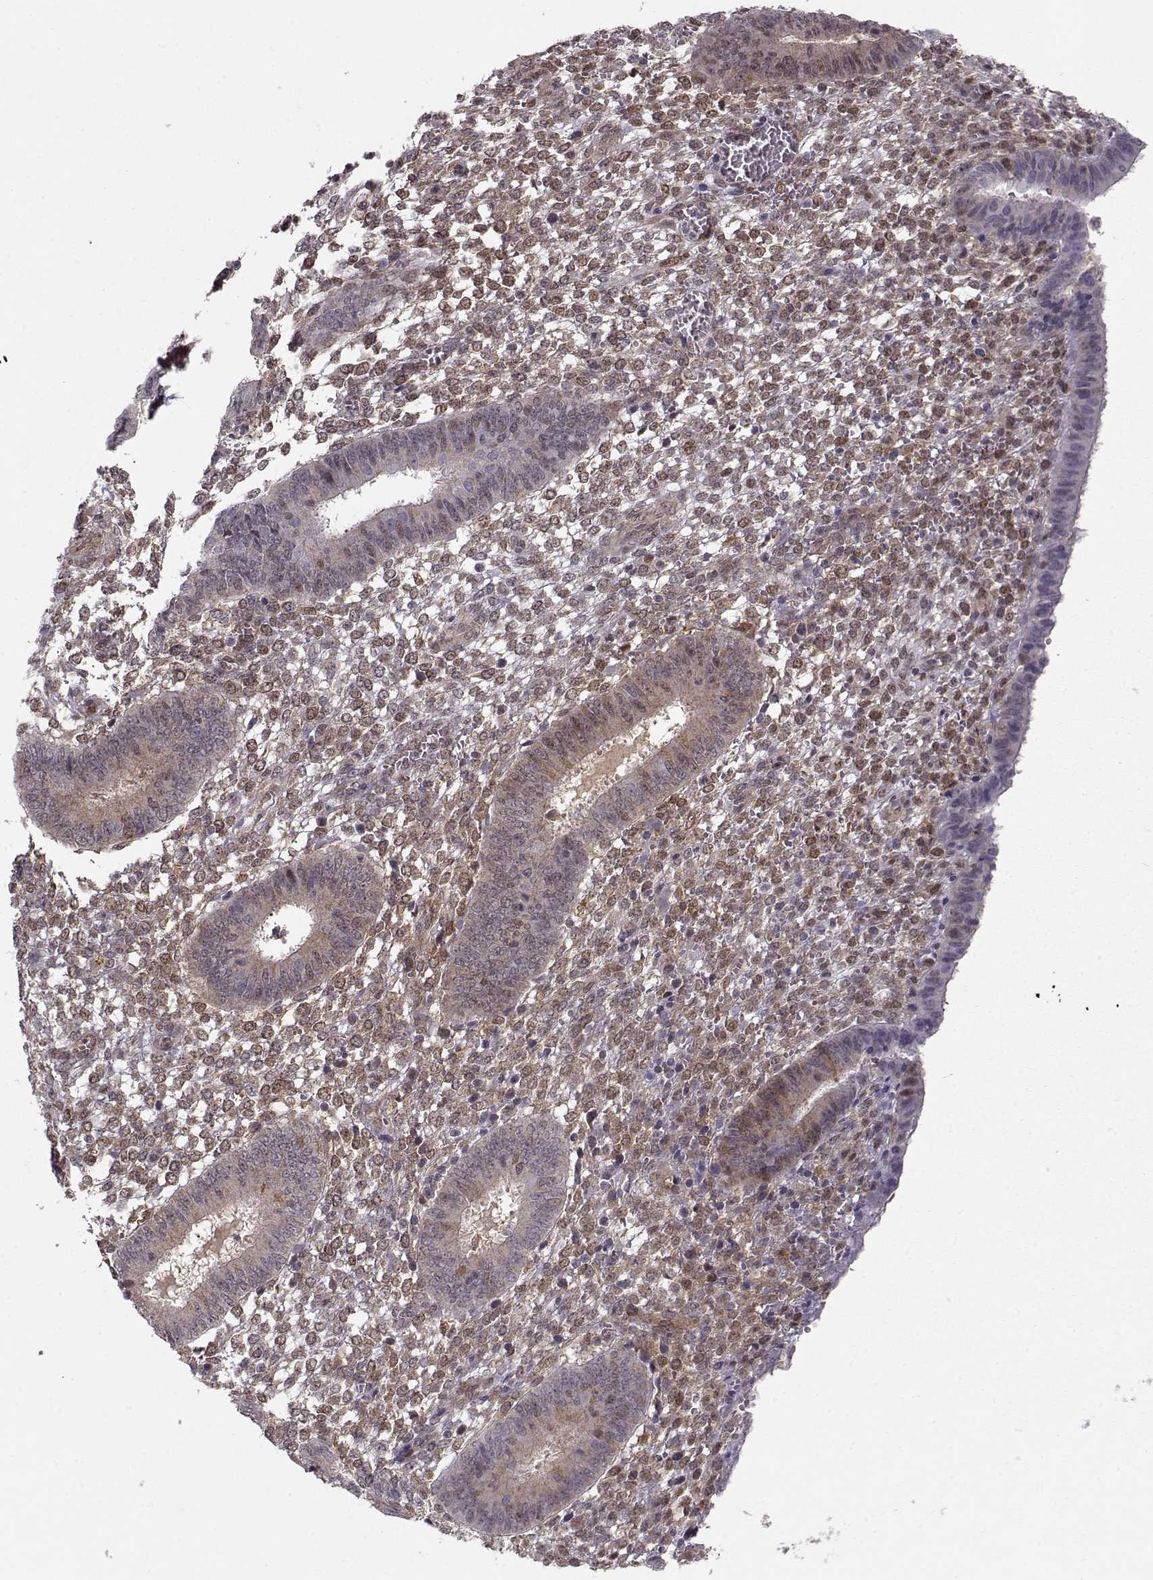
{"staining": {"intensity": "moderate", "quantity": "25%-75%", "location": "nuclear"}, "tissue": "endometrium", "cell_type": "Cells in endometrial stroma", "image_type": "normal", "snomed": [{"axis": "morphology", "description": "Normal tissue, NOS"}, {"axis": "topography", "description": "Endometrium"}], "caption": "Brown immunohistochemical staining in benign endometrium shows moderate nuclear expression in approximately 25%-75% of cells in endometrial stroma.", "gene": "CDK4", "patient": {"sex": "female", "age": 42}}